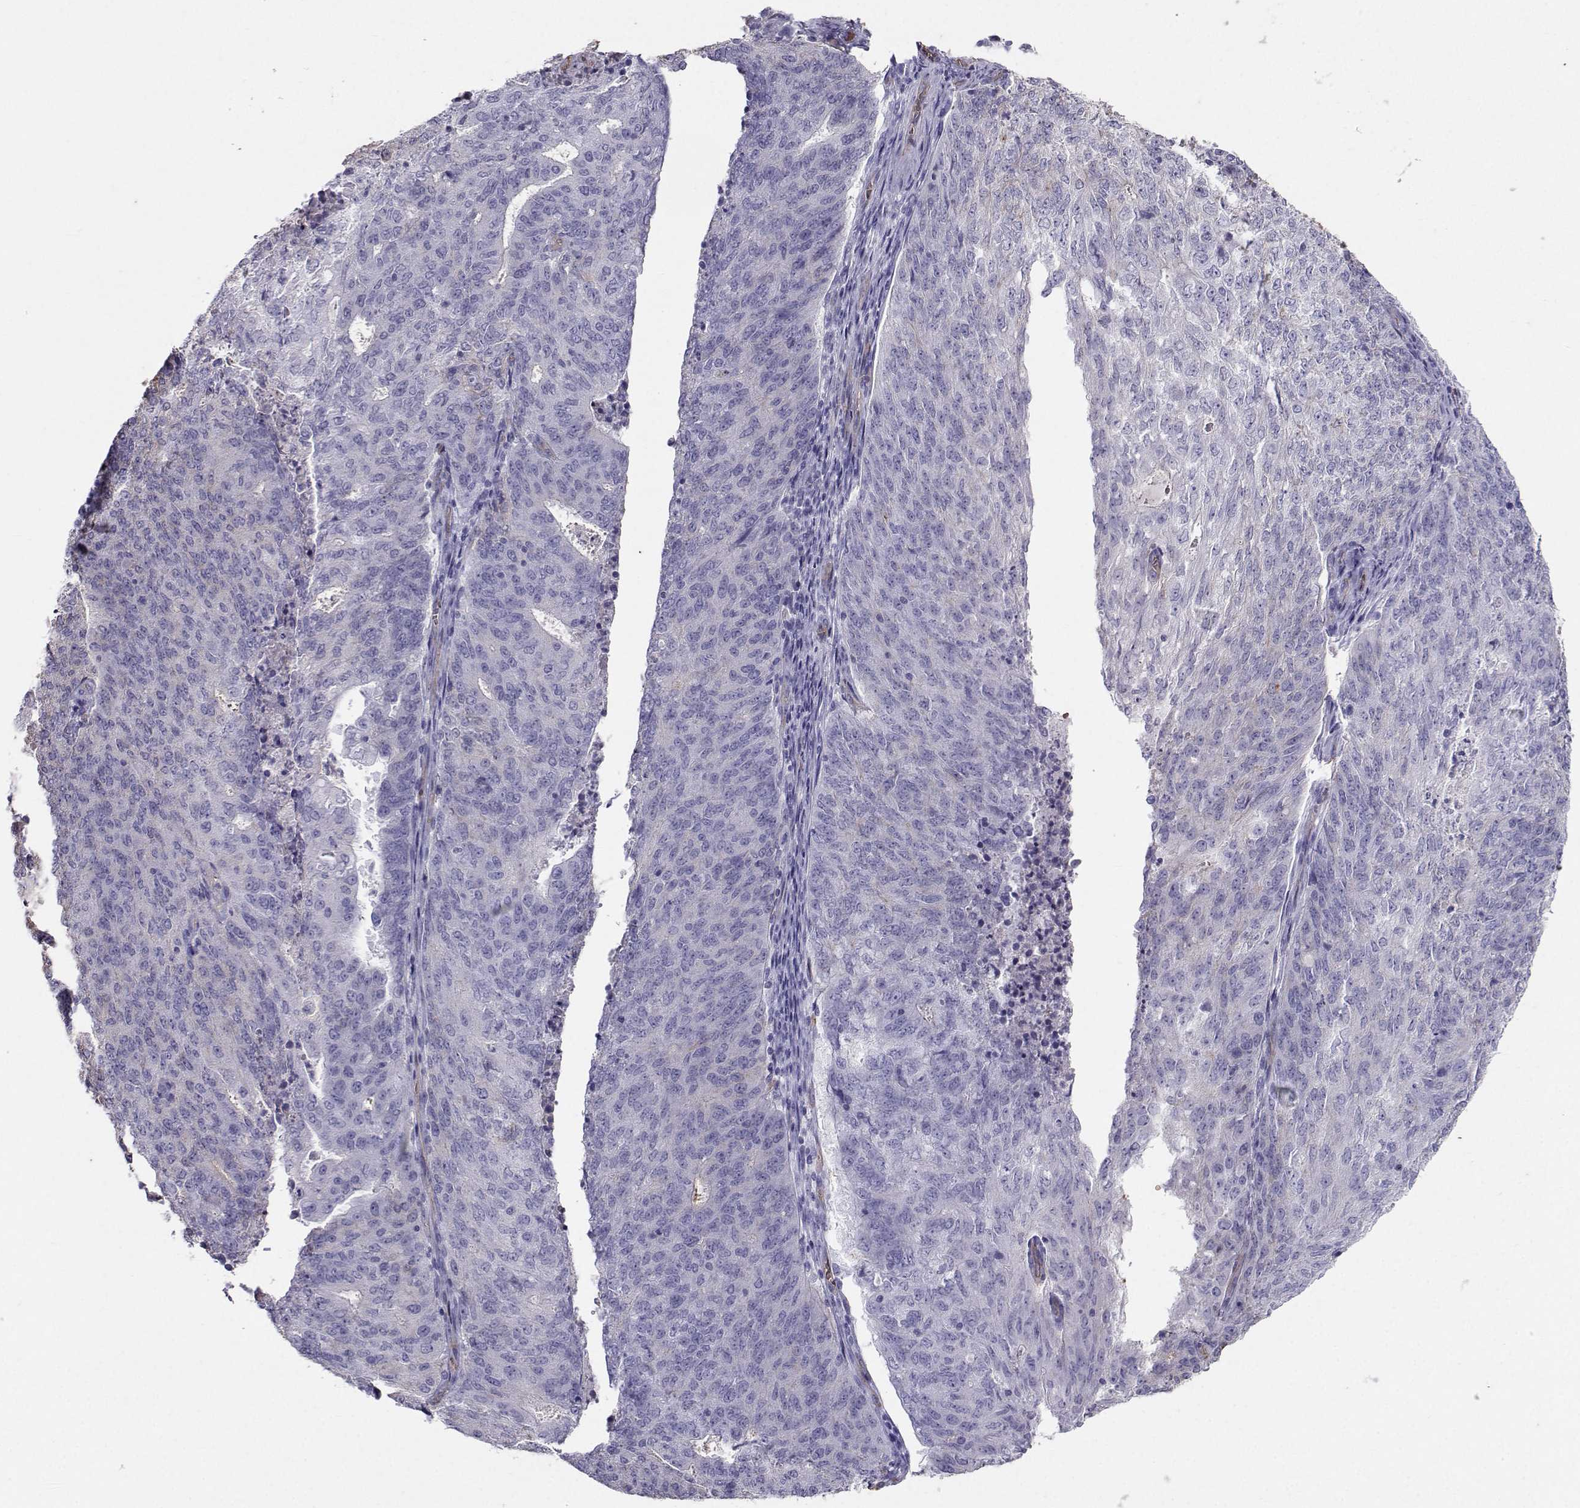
{"staining": {"intensity": "negative", "quantity": "none", "location": "none"}, "tissue": "endometrial cancer", "cell_type": "Tumor cells", "image_type": "cancer", "snomed": [{"axis": "morphology", "description": "Adenocarcinoma, NOS"}, {"axis": "topography", "description": "Endometrium"}], "caption": "A high-resolution photomicrograph shows immunohistochemistry (IHC) staining of endometrial cancer, which displays no significant staining in tumor cells.", "gene": "CLUL1", "patient": {"sex": "female", "age": 82}}